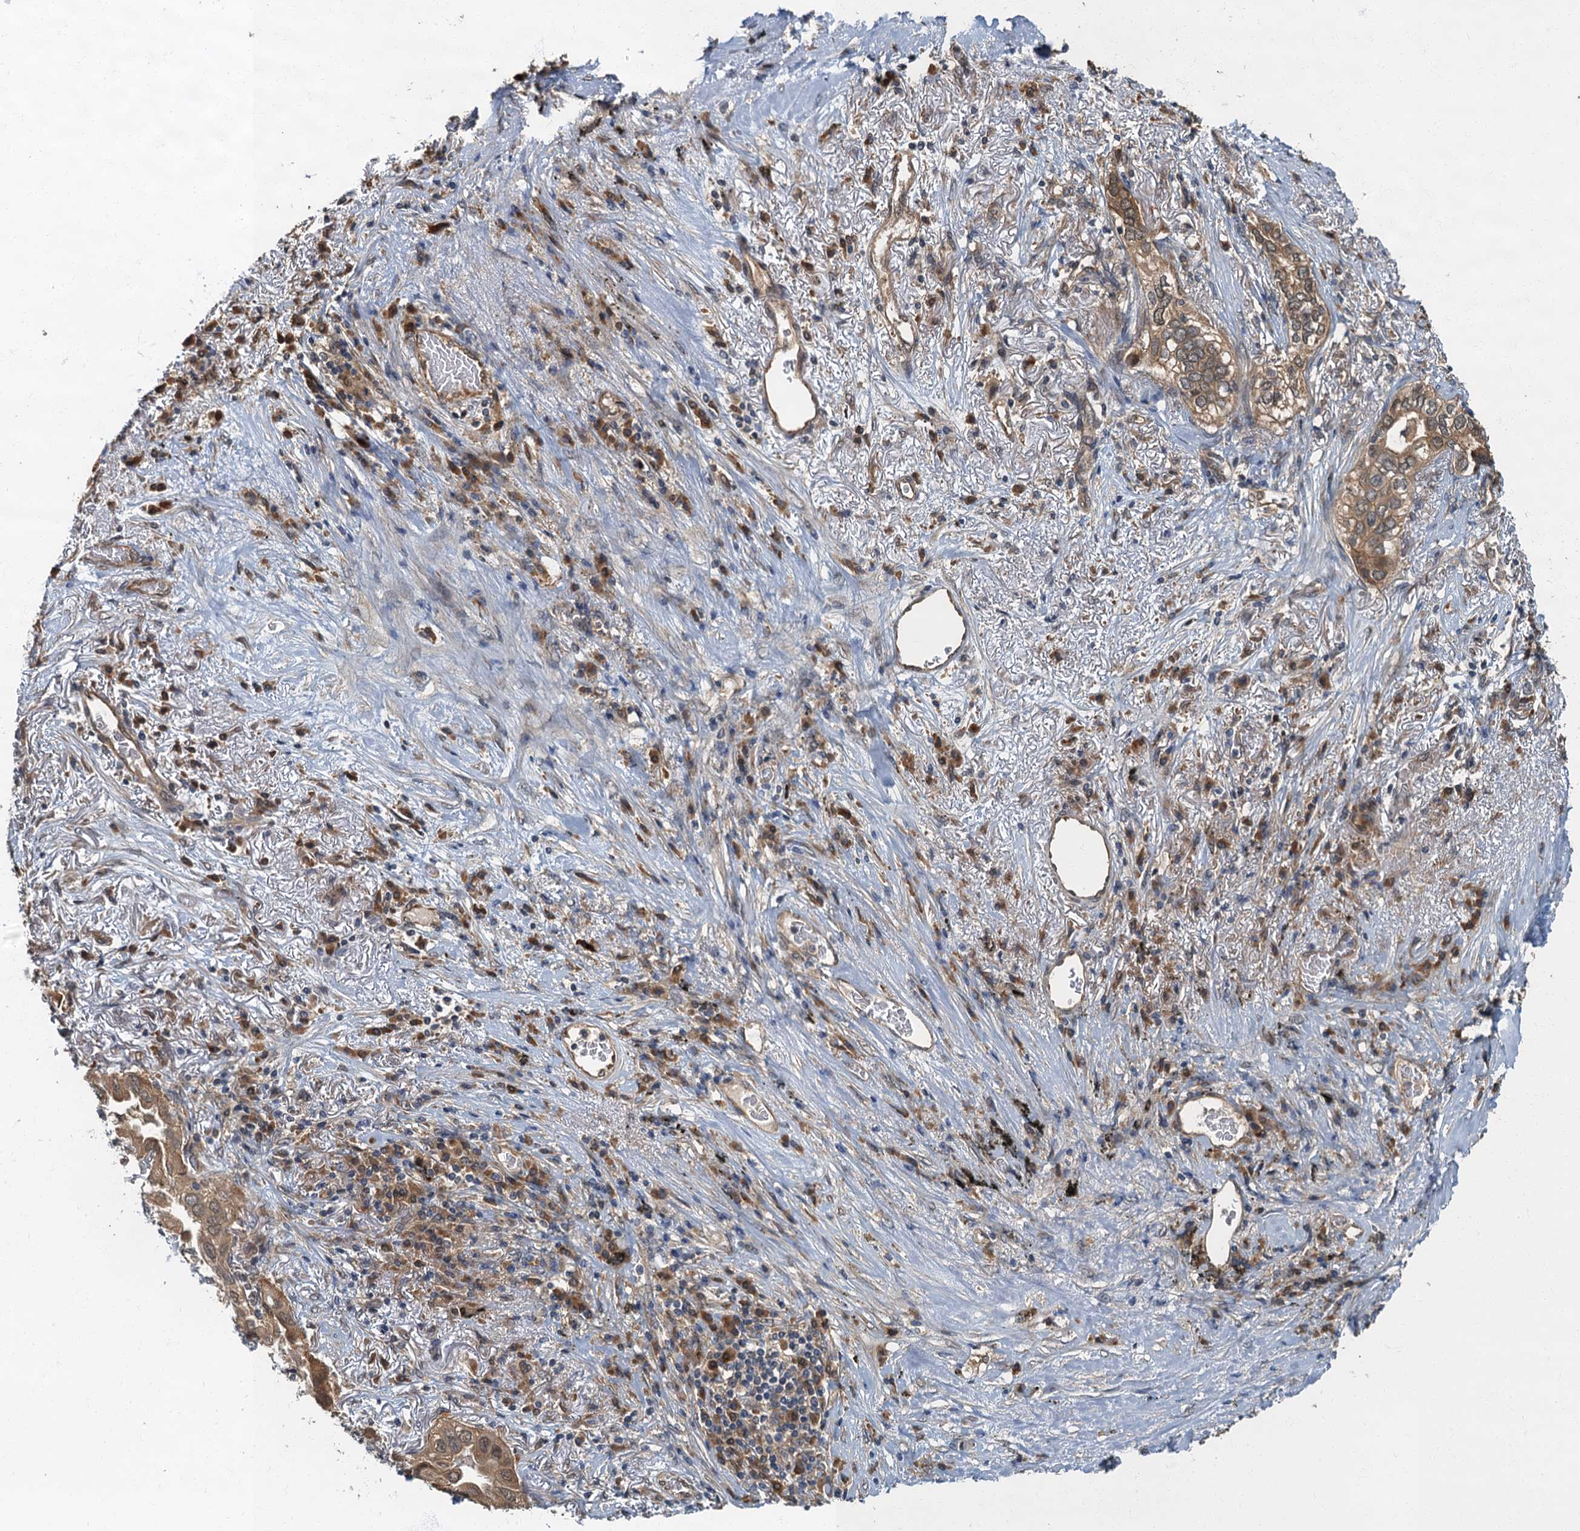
{"staining": {"intensity": "moderate", "quantity": ">75%", "location": "cytoplasmic/membranous,nuclear"}, "tissue": "lung cancer", "cell_type": "Tumor cells", "image_type": "cancer", "snomed": [{"axis": "morphology", "description": "Adenocarcinoma, NOS"}, {"axis": "topography", "description": "Lung"}], "caption": "The immunohistochemical stain shows moderate cytoplasmic/membranous and nuclear staining in tumor cells of lung cancer tissue. Nuclei are stained in blue.", "gene": "TBCK", "patient": {"sex": "female", "age": 76}}